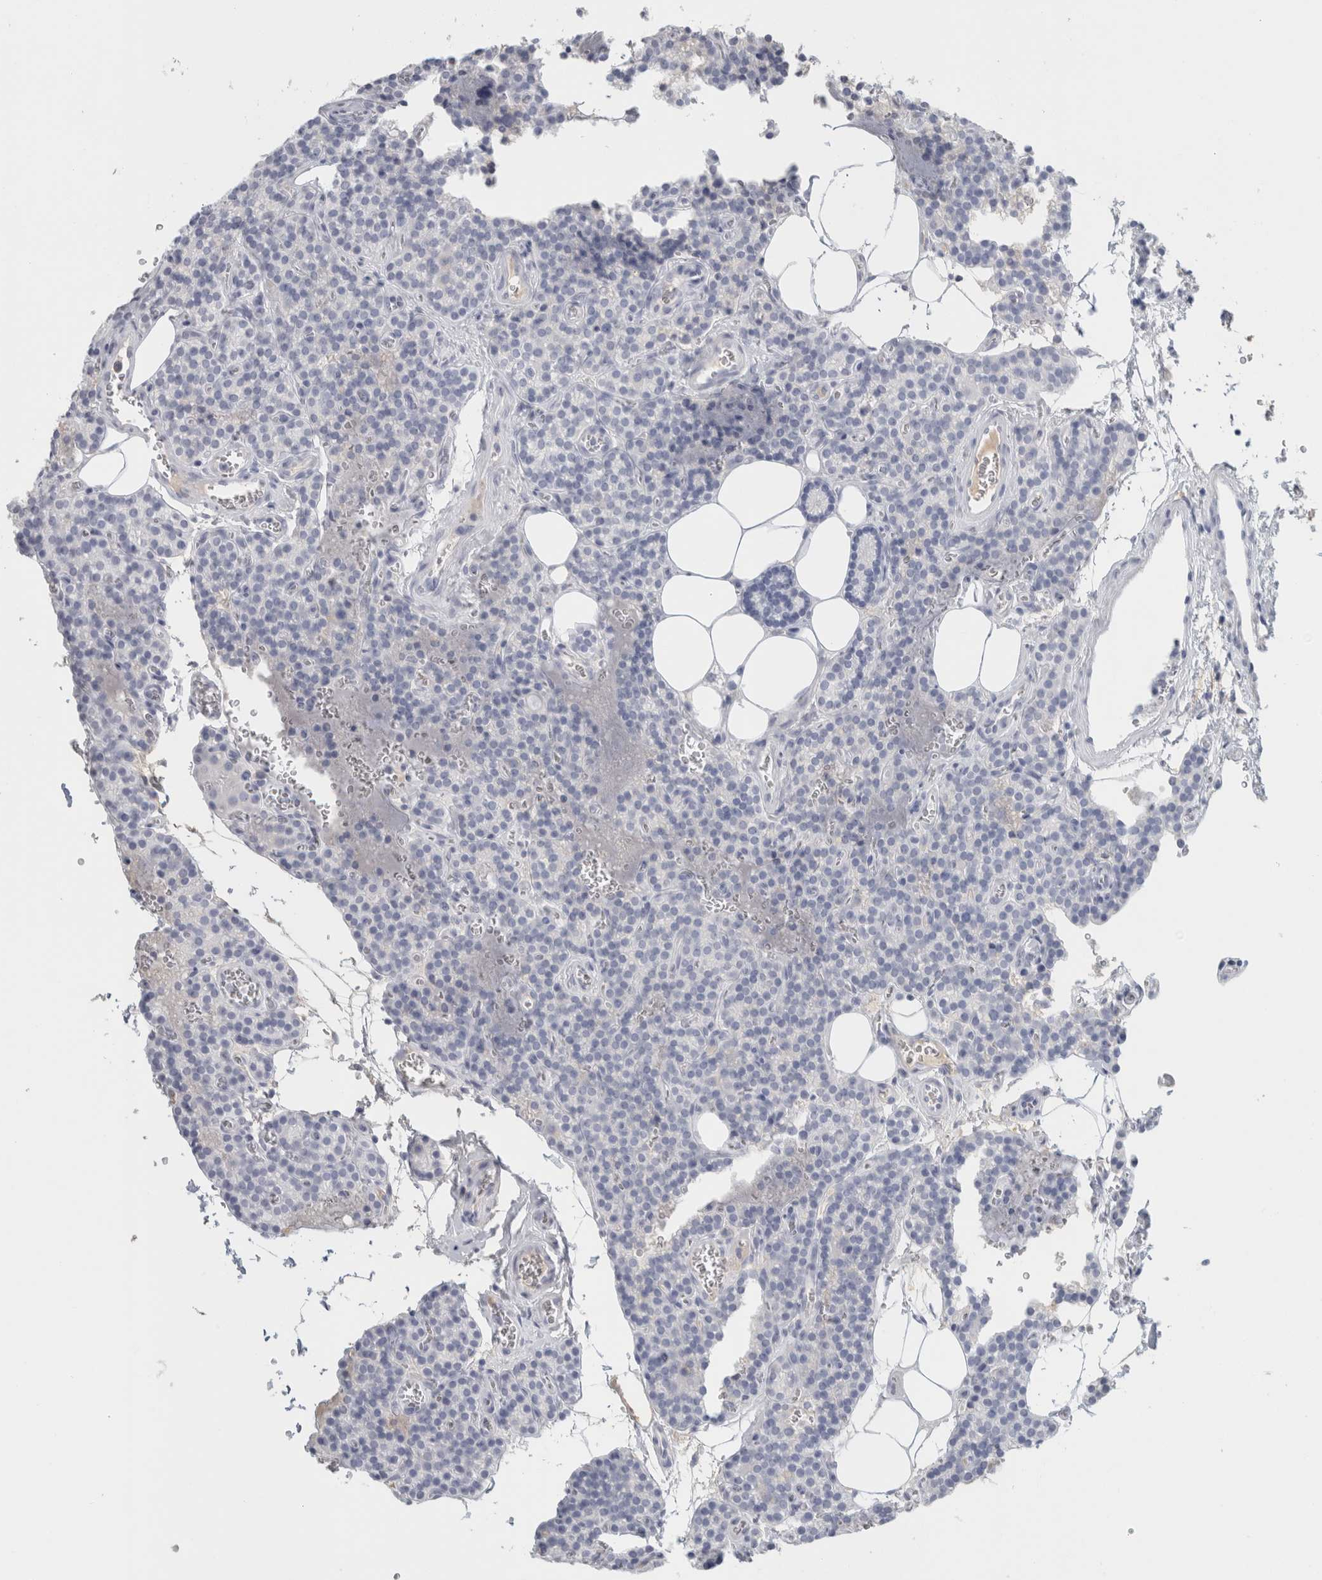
{"staining": {"intensity": "negative", "quantity": "none", "location": "none"}, "tissue": "parathyroid gland", "cell_type": "Glandular cells", "image_type": "normal", "snomed": [{"axis": "morphology", "description": "Normal tissue, NOS"}, {"axis": "topography", "description": "Parathyroid gland"}], "caption": "Immunohistochemical staining of benign human parathyroid gland shows no significant expression in glandular cells.", "gene": "TSPAN8", "patient": {"sex": "female", "age": 64}}